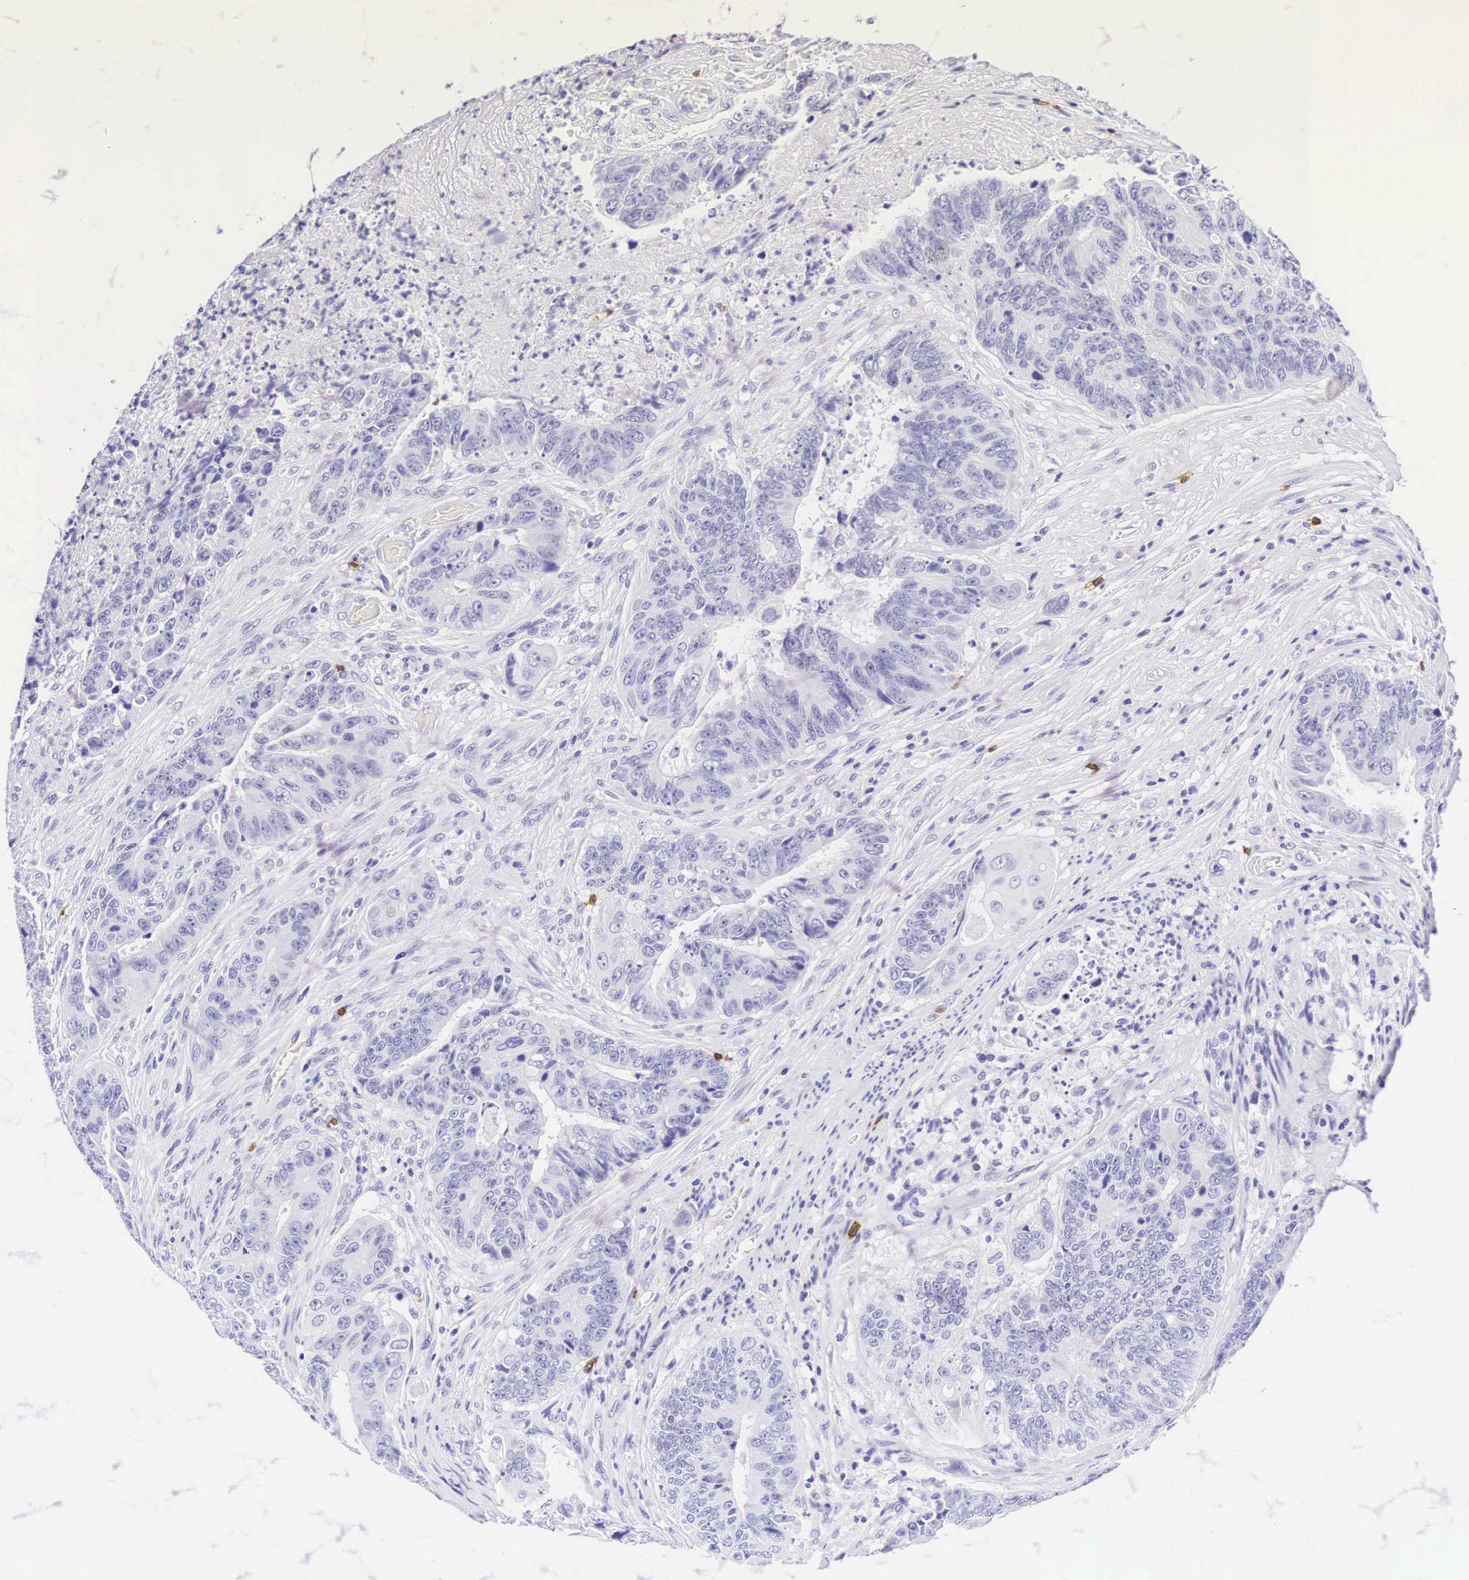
{"staining": {"intensity": "negative", "quantity": "none", "location": "none"}, "tissue": "colorectal cancer", "cell_type": "Tumor cells", "image_type": "cancer", "snomed": [{"axis": "morphology", "description": "Adenocarcinoma, NOS"}, {"axis": "topography", "description": "Rectum"}], "caption": "This is a photomicrograph of IHC staining of adenocarcinoma (colorectal), which shows no staining in tumor cells.", "gene": "CD8A", "patient": {"sex": "female", "age": 65}}